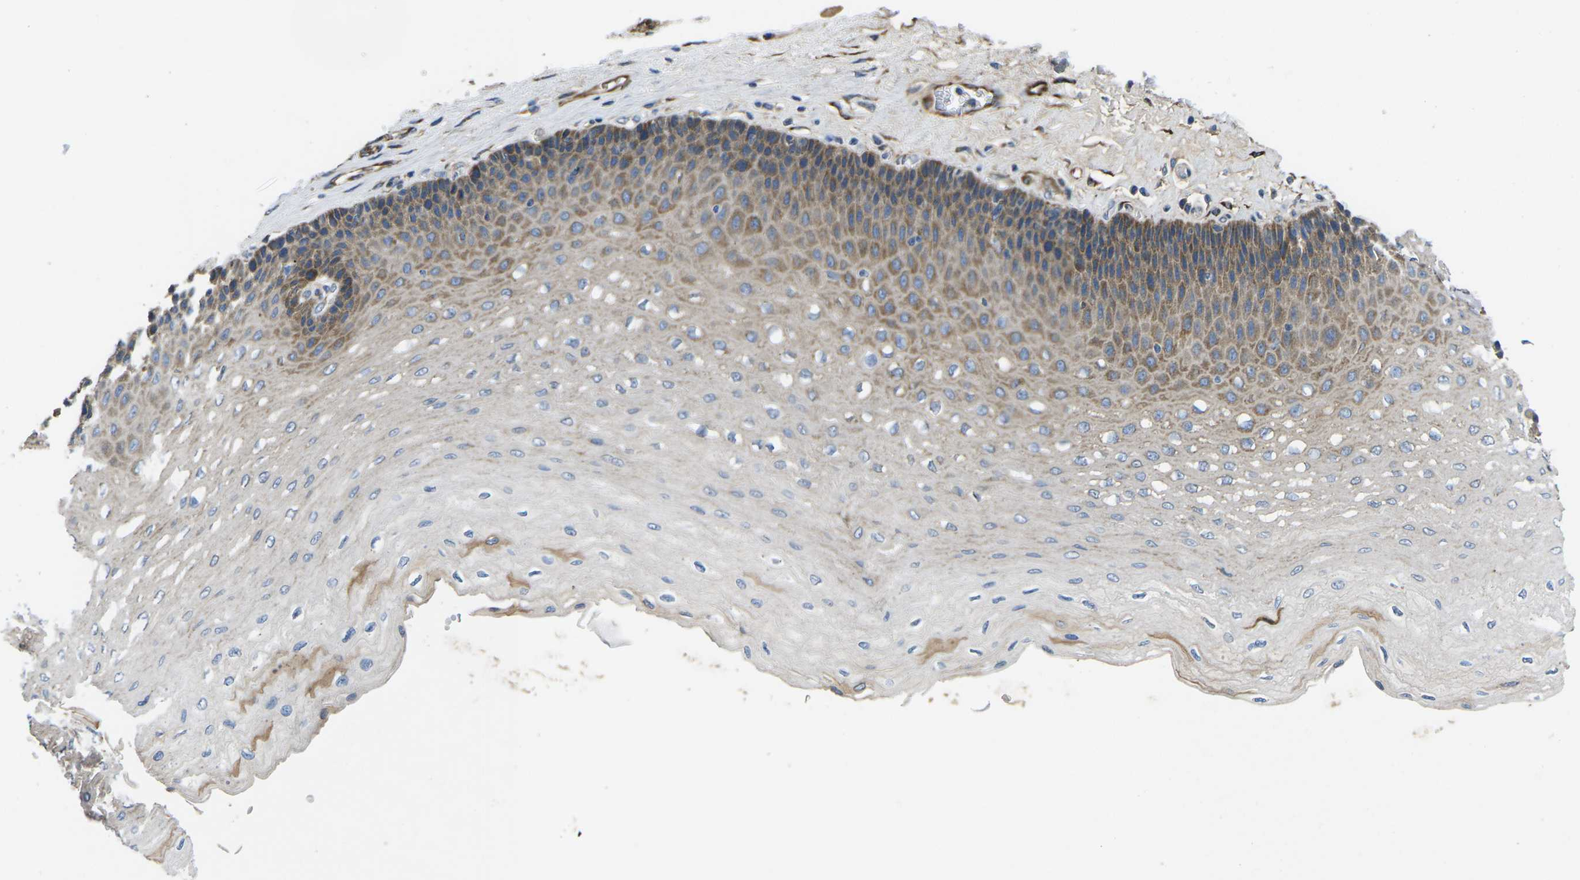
{"staining": {"intensity": "moderate", "quantity": "<25%", "location": "cytoplasmic/membranous"}, "tissue": "esophagus", "cell_type": "Squamous epithelial cells", "image_type": "normal", "snomed": [{"axis": "morphology", "description": "Normal tissue, NOS"}, {"axis": "topography", "description": "Esophagus"}], "caption": "The photomicrograph displays staining of unremarkable esophagus, revealing moderate cytoplasmic/membranous protein expression (brown color) within squamous epithelial cells.", "gene": "PDZD8", "patient": {"sex": "female", "age": 72}}